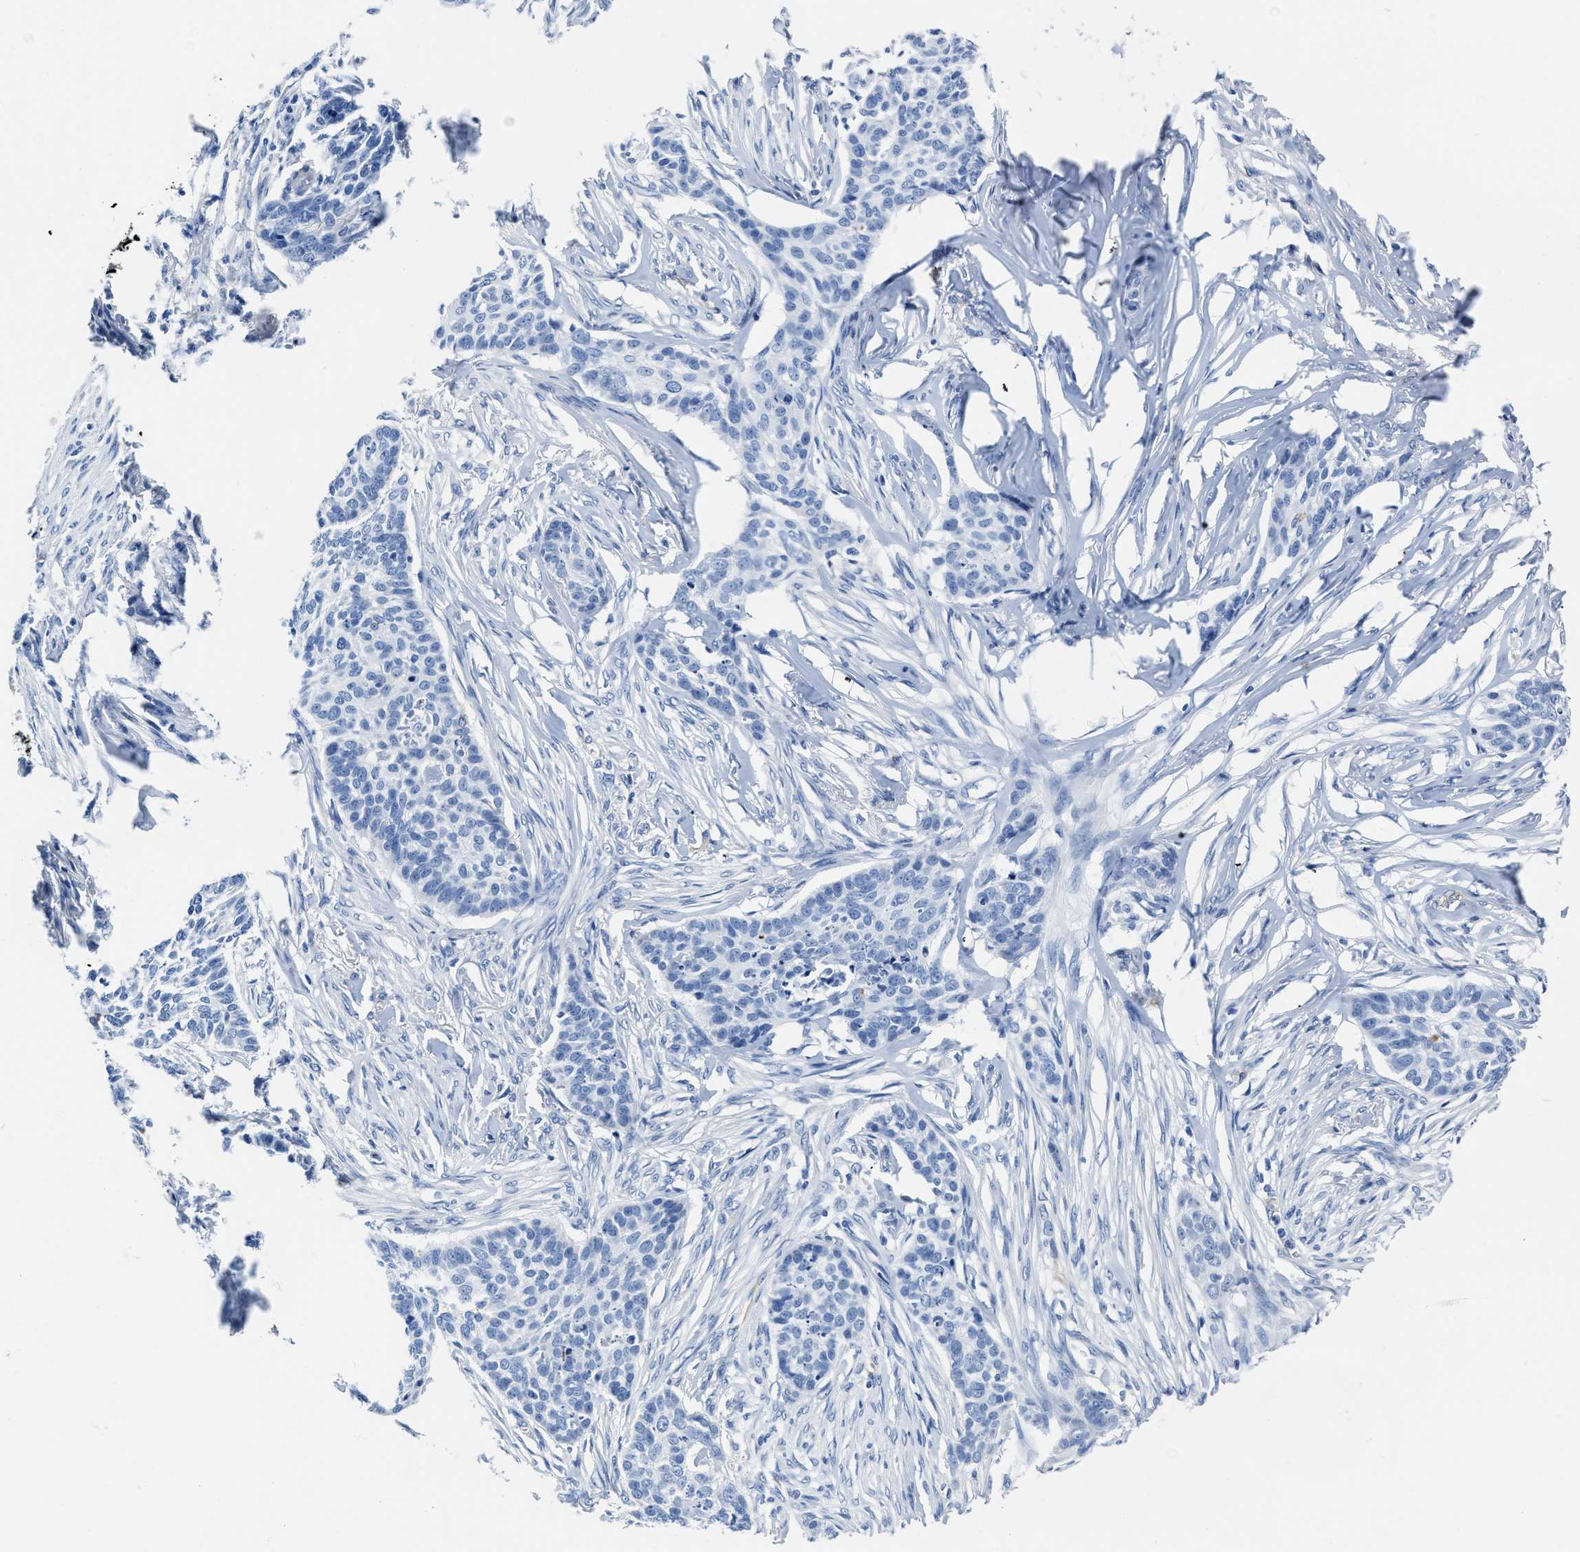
{"staining": {"intensity": "negative", "quantity": "none", "location": "none"}, "tissue": "skin cancer", "cell_type": "Tumor cells", "image_type": "cancer", "snomed": [{"axis": "morphology", "description": "Basal cell carcinoma"}, {"axis": "topography", "description": "Skin"}], "caption": "Immunohistochemical staining of skin cancer (basal cell carcinoma) demonstrates no significant expression in tumor cells. (DAB (3,3'-diaminobenzidine) immunohistochemistry (IHC), high magnification).", "gene": "KCNMB3", "patient": {"sex": "male", "age": 85}}